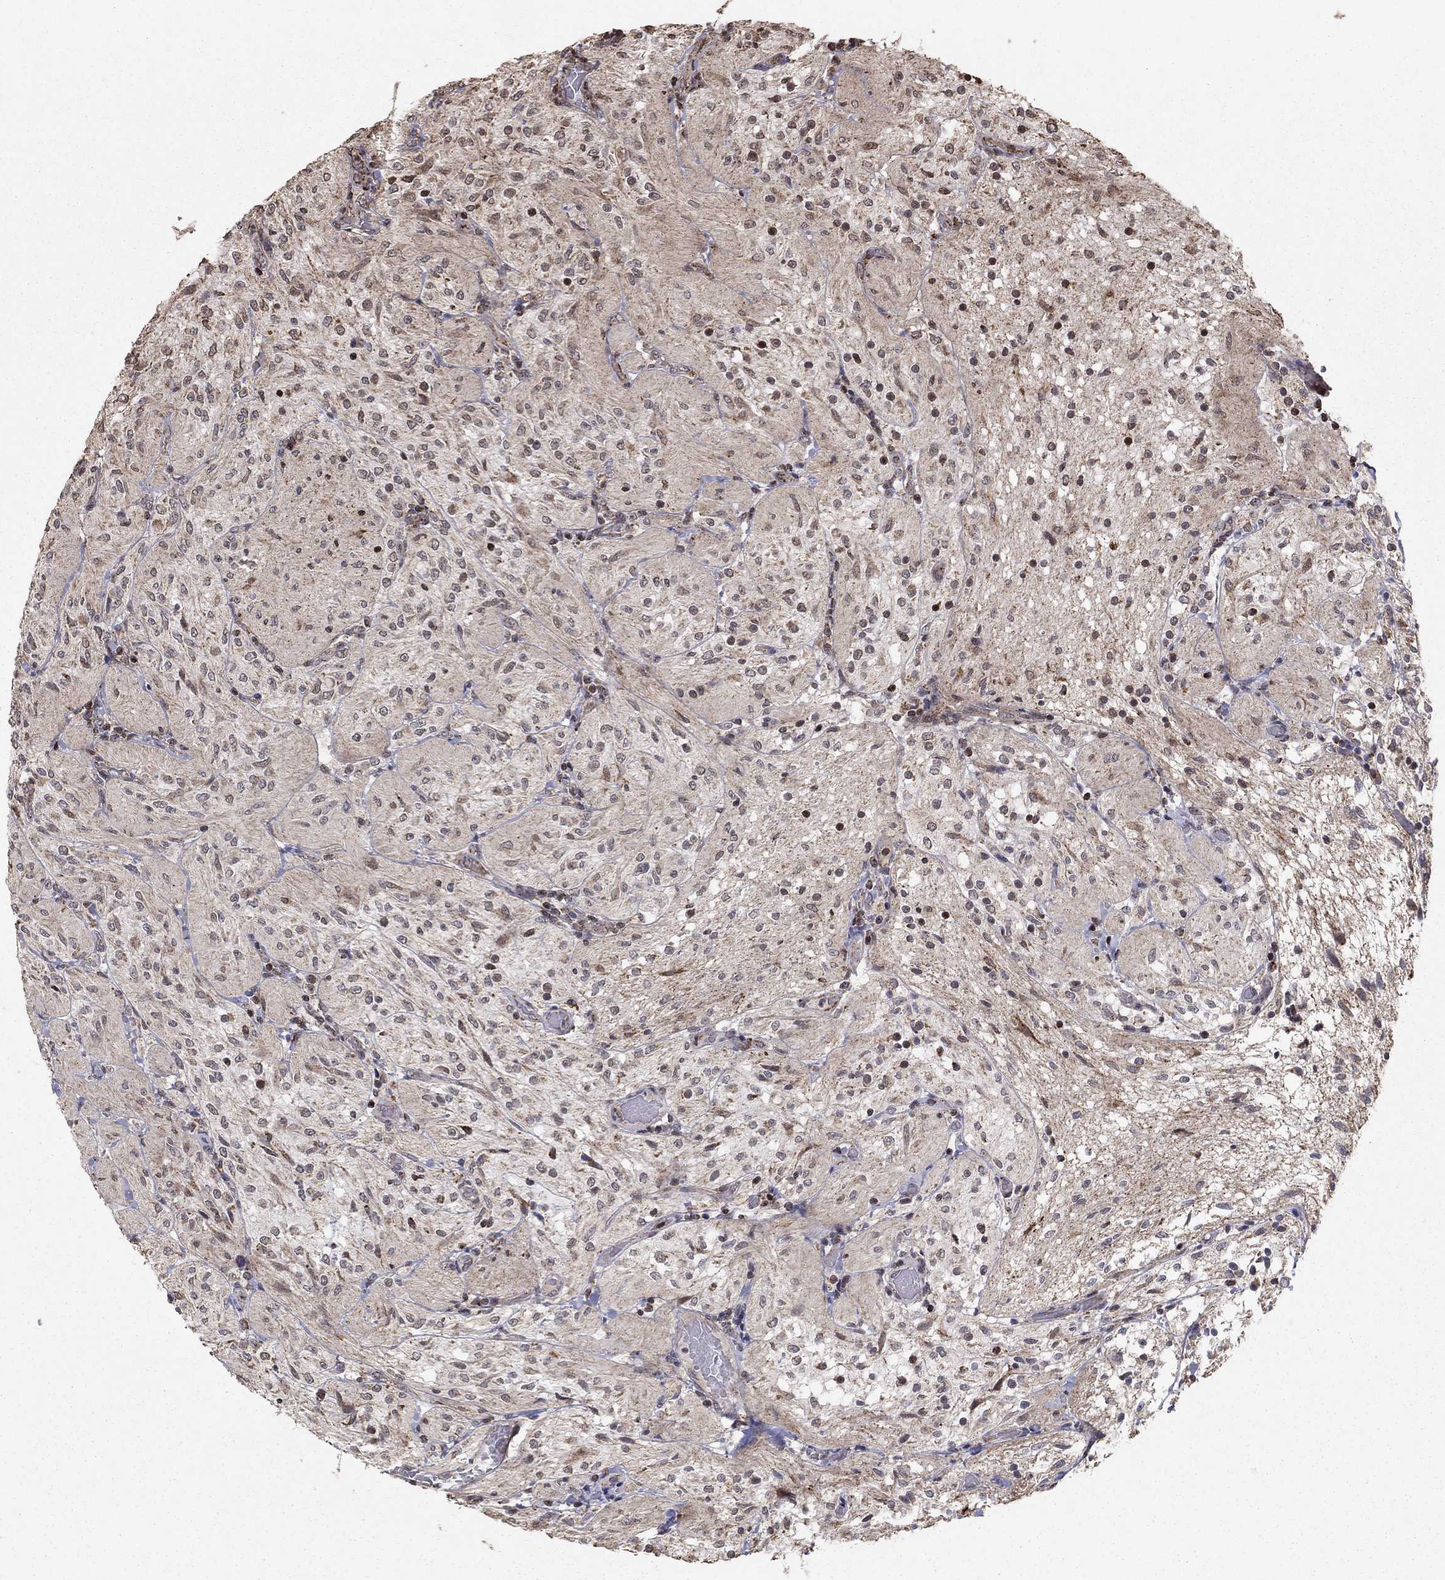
{"staining": {"intensity": "moderate", "quantity": "<25%", "location": "nuclear"}, "tissue": "glioma", "cell_type": "Tumor cells", "image_type": "cancer", "snomed": [{"axis": "morphology", "description": "Glioma, malignant, Low grade"}, {"axis": "topography", "description": "Brain"}], "caption": "Tumor cells show low levels of moderate nuclear expression in about <25% of cells in human glioma.", "gene": "ACOT13", "patient": {"sex": "male", "age": 3}}